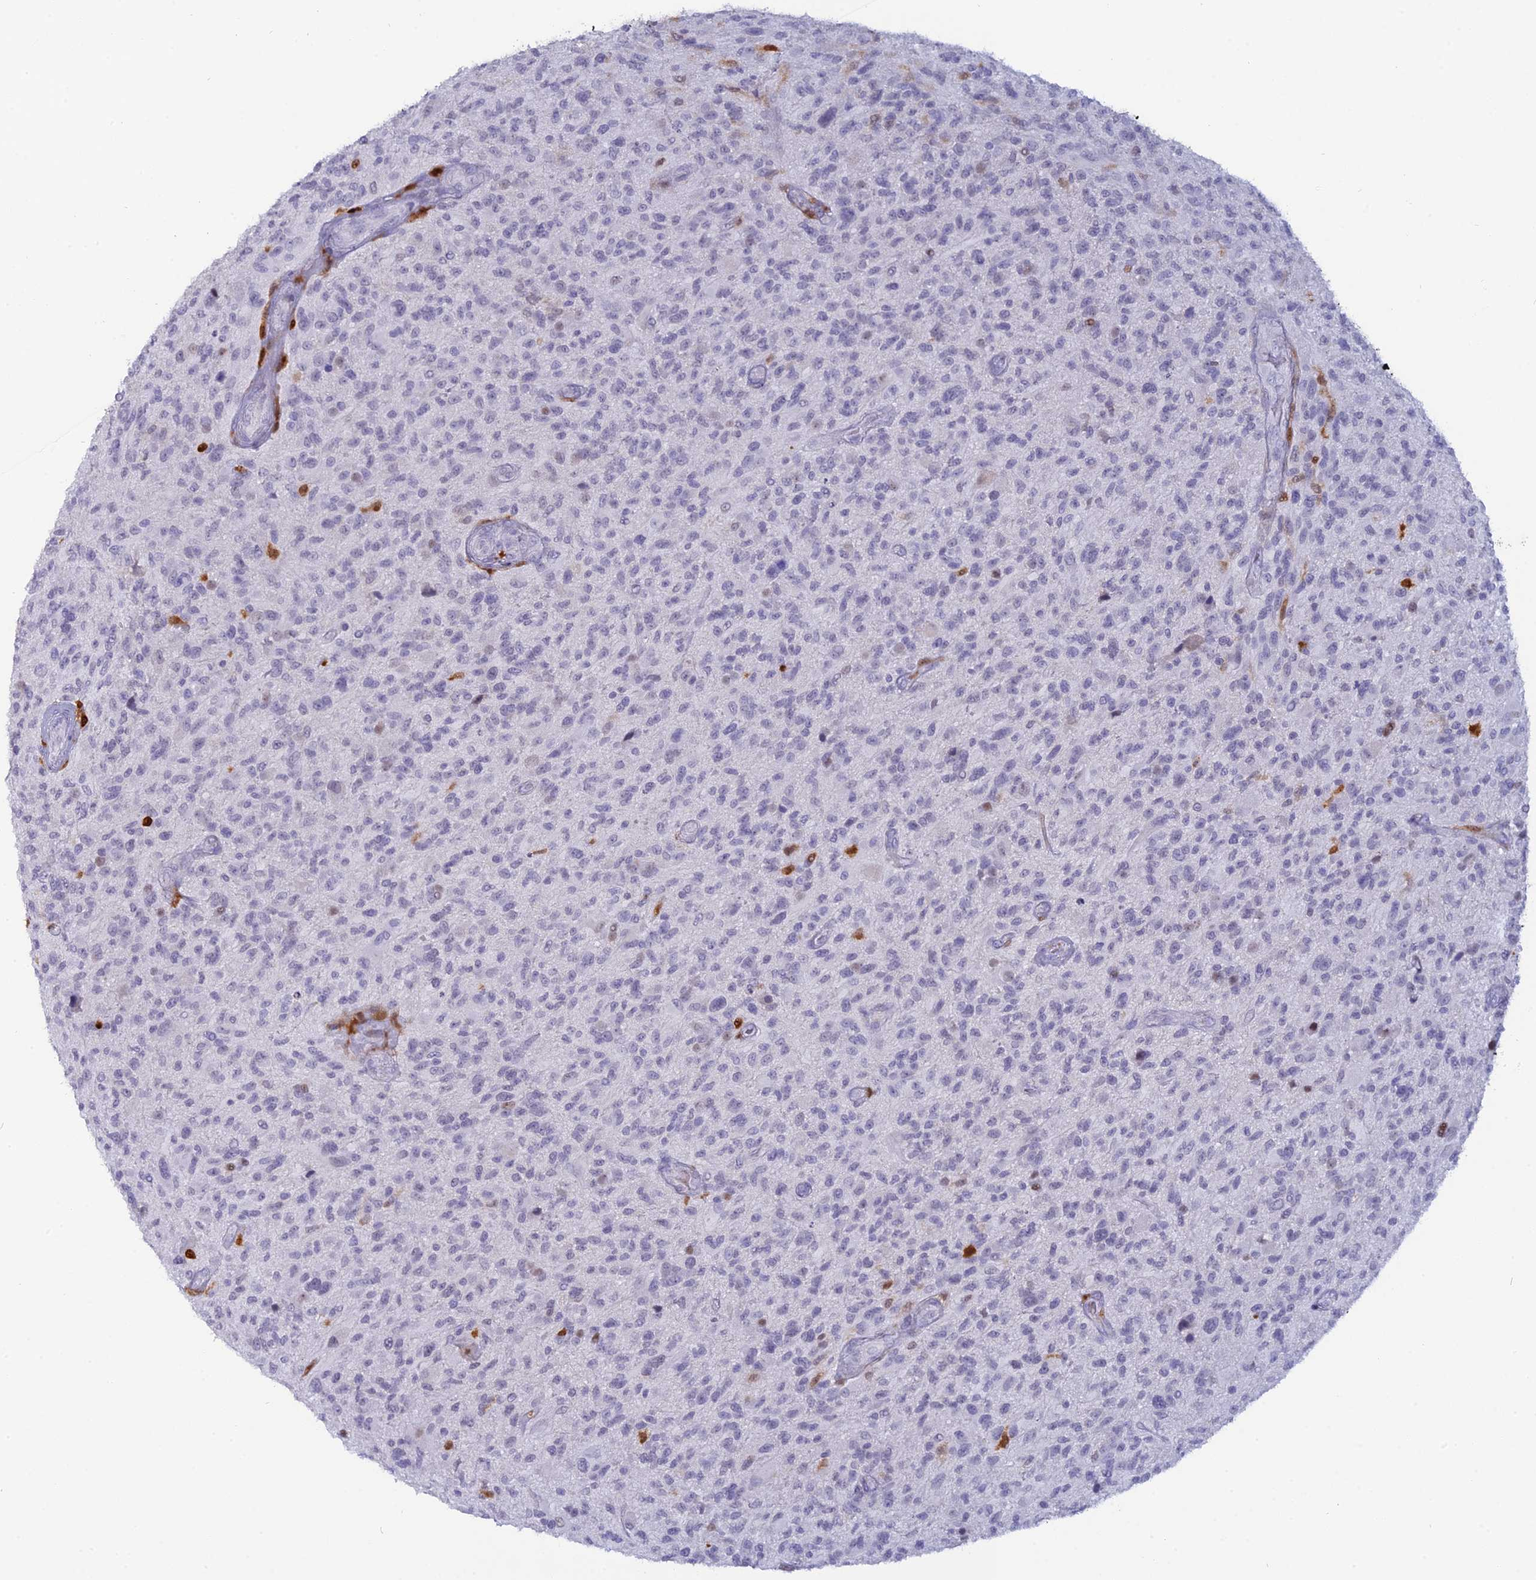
{"staining": {"intensity": "negative", "quantity": "none", "location": "none"}, "tissue": "glioma", "cell_type": "Tumor cells", "image_type": "cancer", "snomed": [{"axis": "morphology", "description": "Glioma, malignant, High grade"}, {"axis": "topography", "description": "Brain"}], "caption": "Micrograph shows no protein staining in tumor cells of glioma tissue. The staining is performed using DAB brown chromogen with nuclei counter-stained in using hematoxylin.", "gene": "PGBD4", "patient": {"sex": "male", "age": 47}}